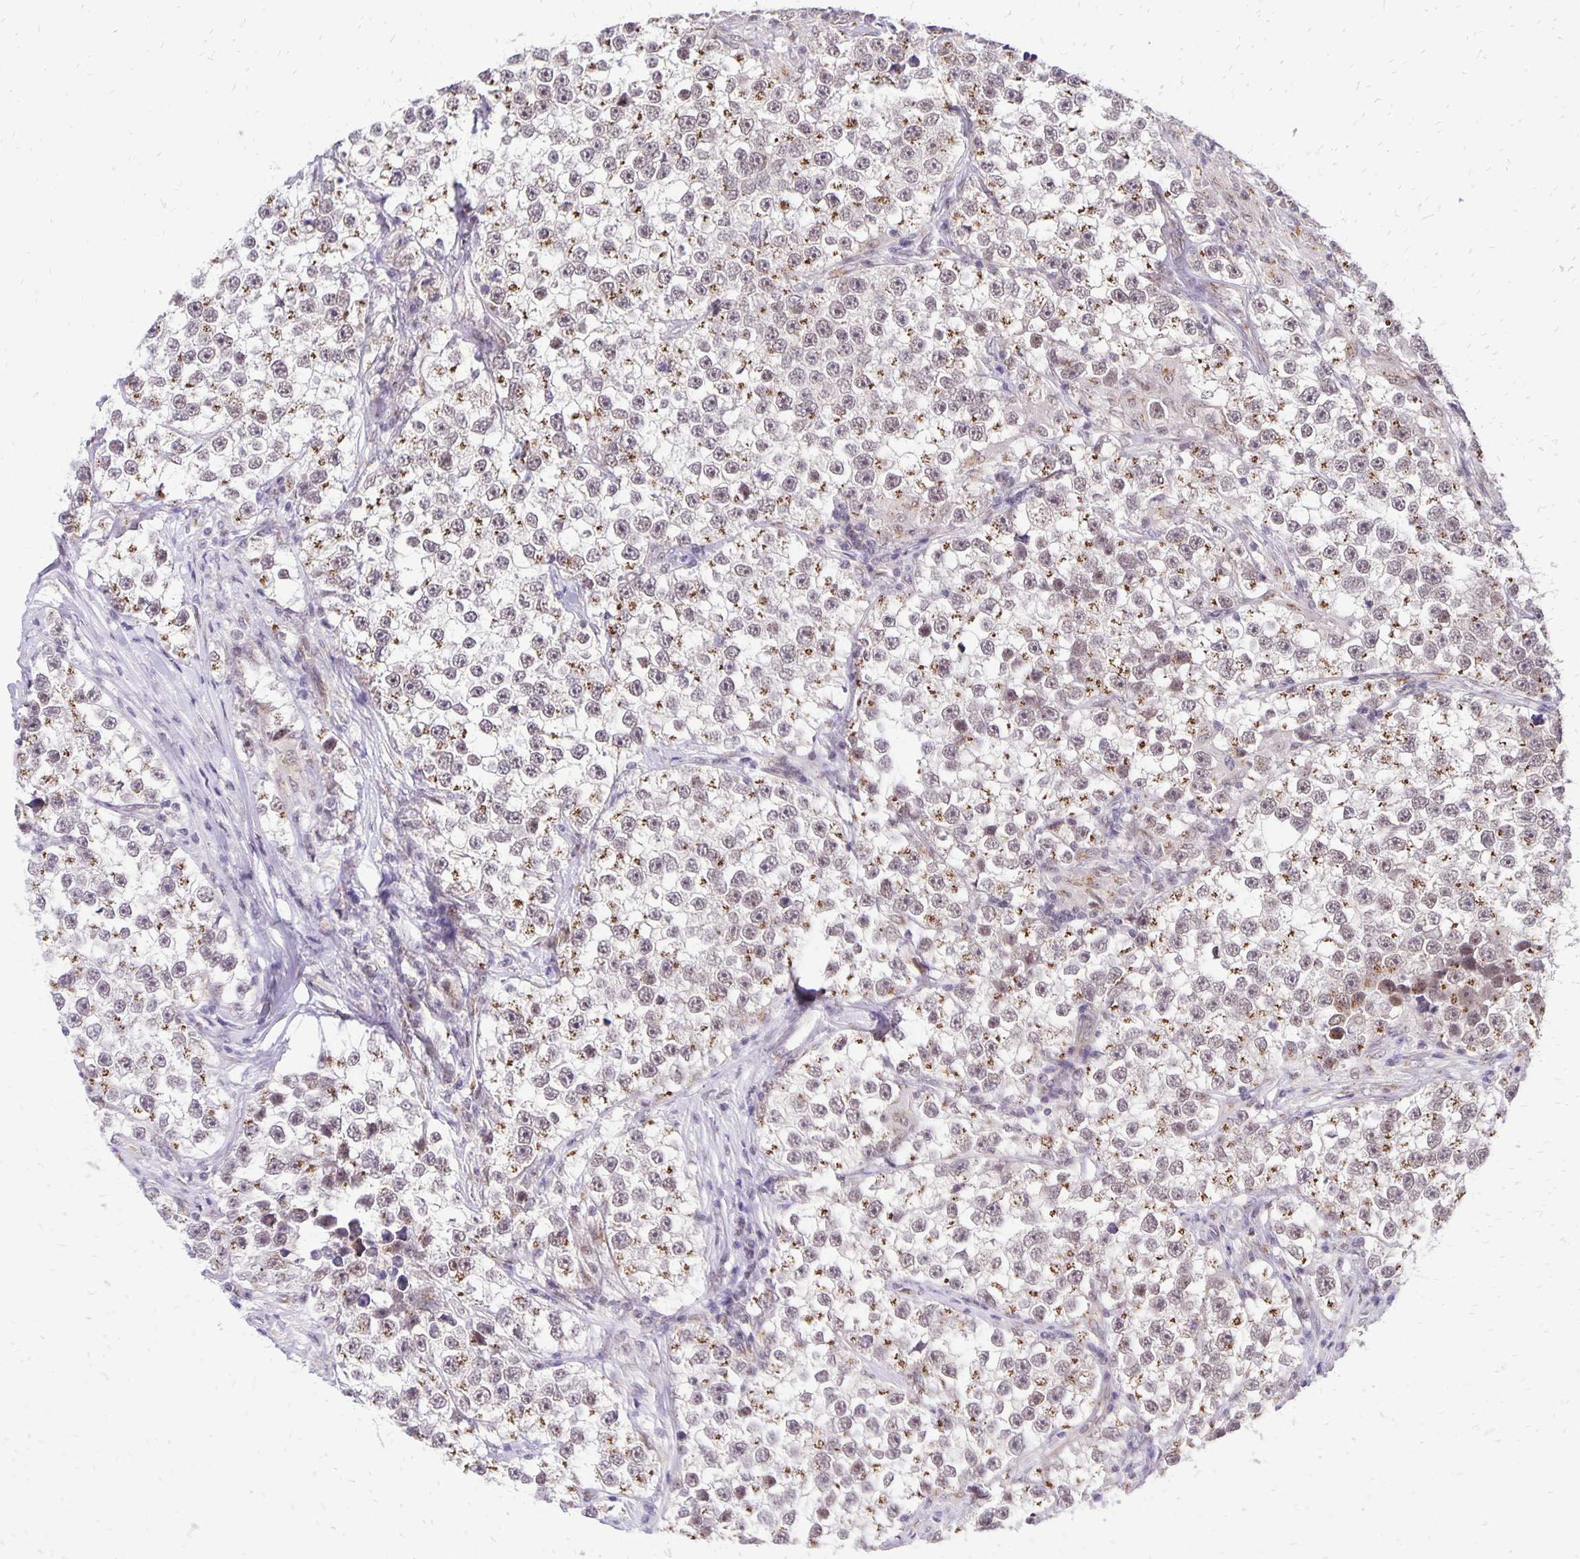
{"staining": {"intensity": "moderate", "quantity": "25%-75%", "location": "cytoplasmic/membranous"}, "tissue": "testis cancer", "cell_type": "Tumor cells", "image_type": "cancer", "snomed": [{"axis": "morphology", "description": "Seminoma, NOS"}, {"axis": "topography", "description": "Testis"}], "caption": "Testis seminoma was stained to show a protein in brown. There is medium levels of moderate cytoplasmic/membranous staining in about 25%-75% of tumor cells.", "gene": "GOLGA5", "patient": {"sex": "male", "age": 46}}